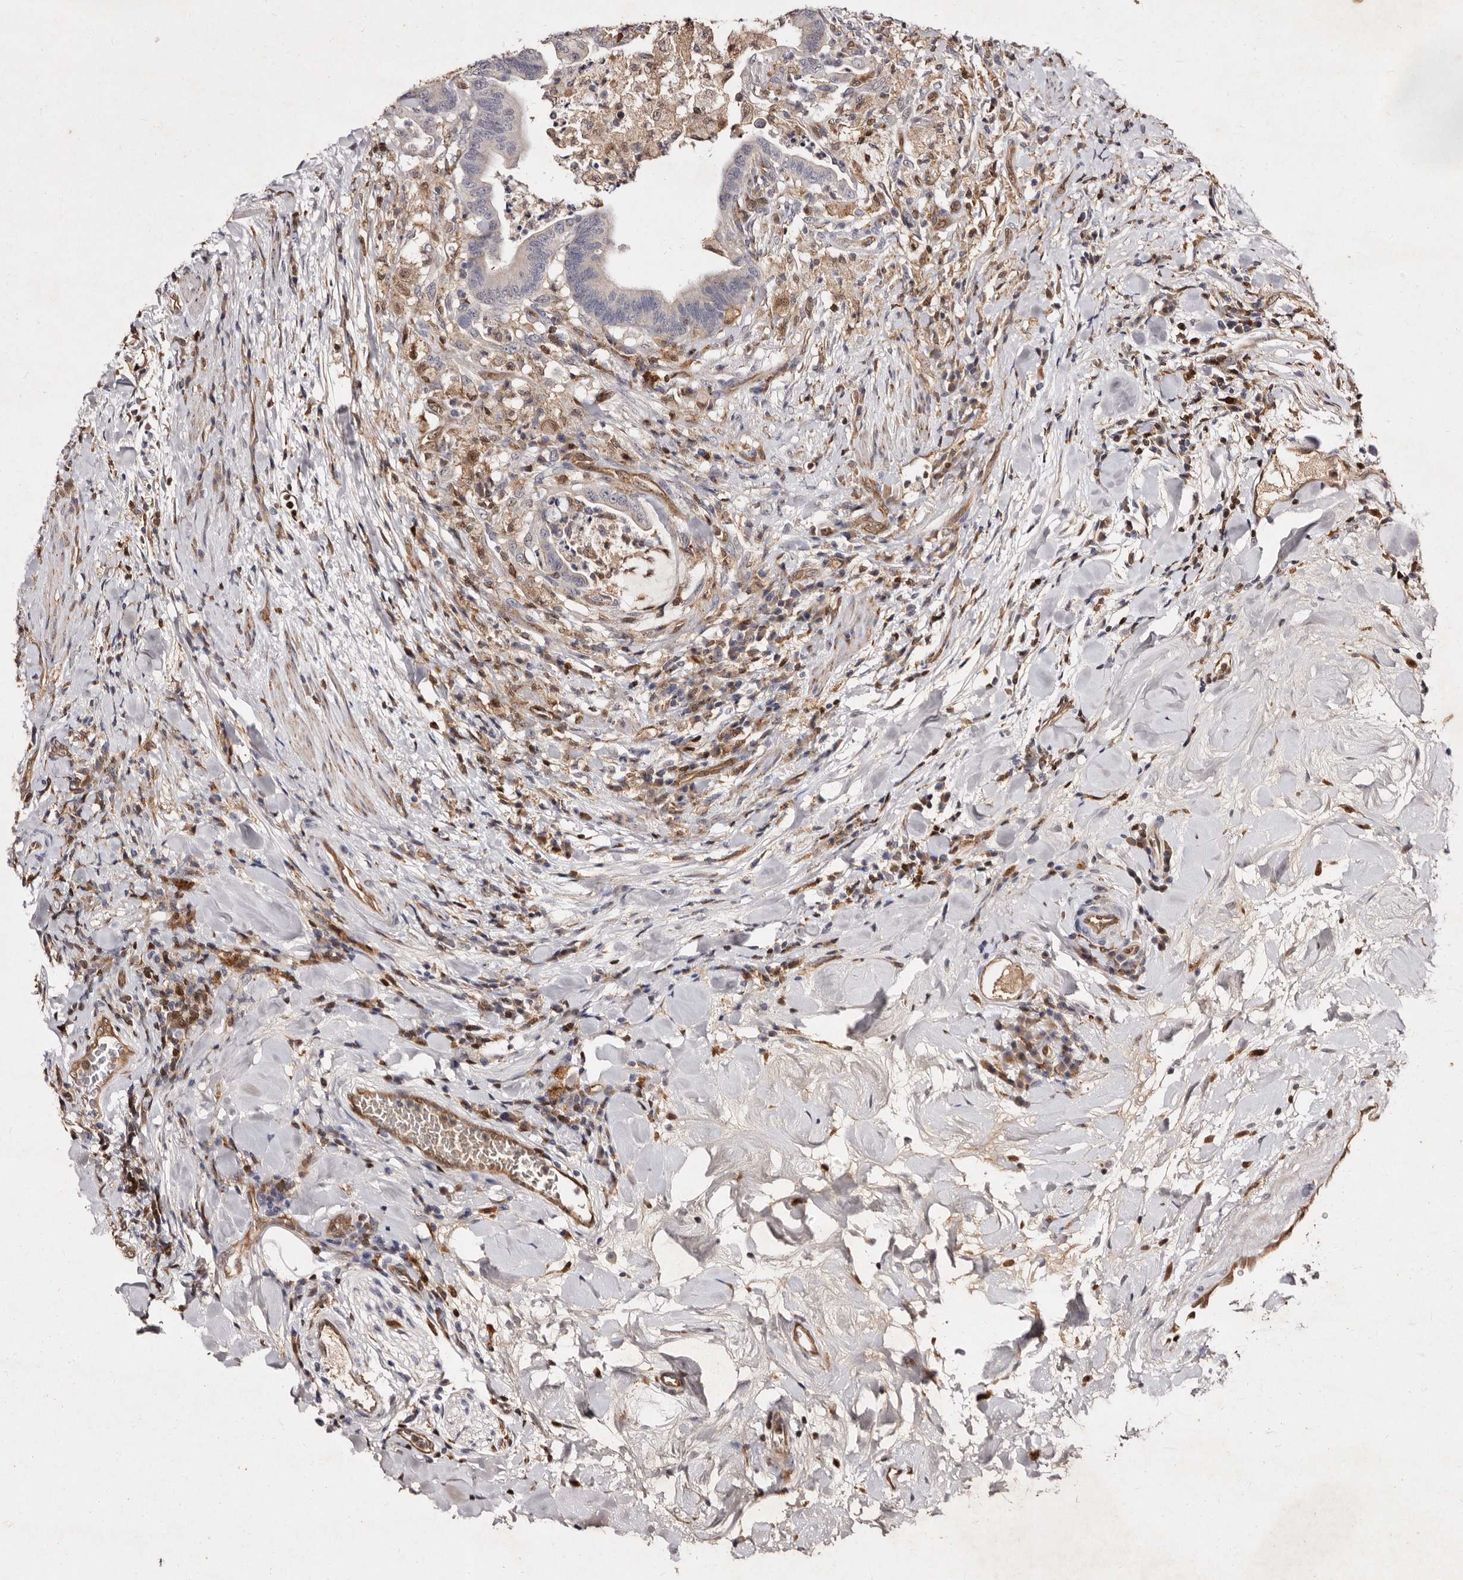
{"staining": {"intensity": "weak", "quantity": "25%-75%", "location": "cytoplasmic/membranous"}, "tissue": "colorectal cancer", "cell_type": "Tumor cells", "image_type": "cancer", "snomed": [{"axis": "morphology", "description": "Adenocarcinoma, NOS"}, {"axis": "topography", "description": "Colon"}], "caption": "The photomicrograph demonstrates staining of colorectal cancer, revealing weak cytoplasmic/membranous protein expression (brown color) within tumor cells. (DAB = brown stain, brightfield microscopy at high magnification).", "gene": "GIMAP4", "patient": {"sex": "female", "age": 66}}